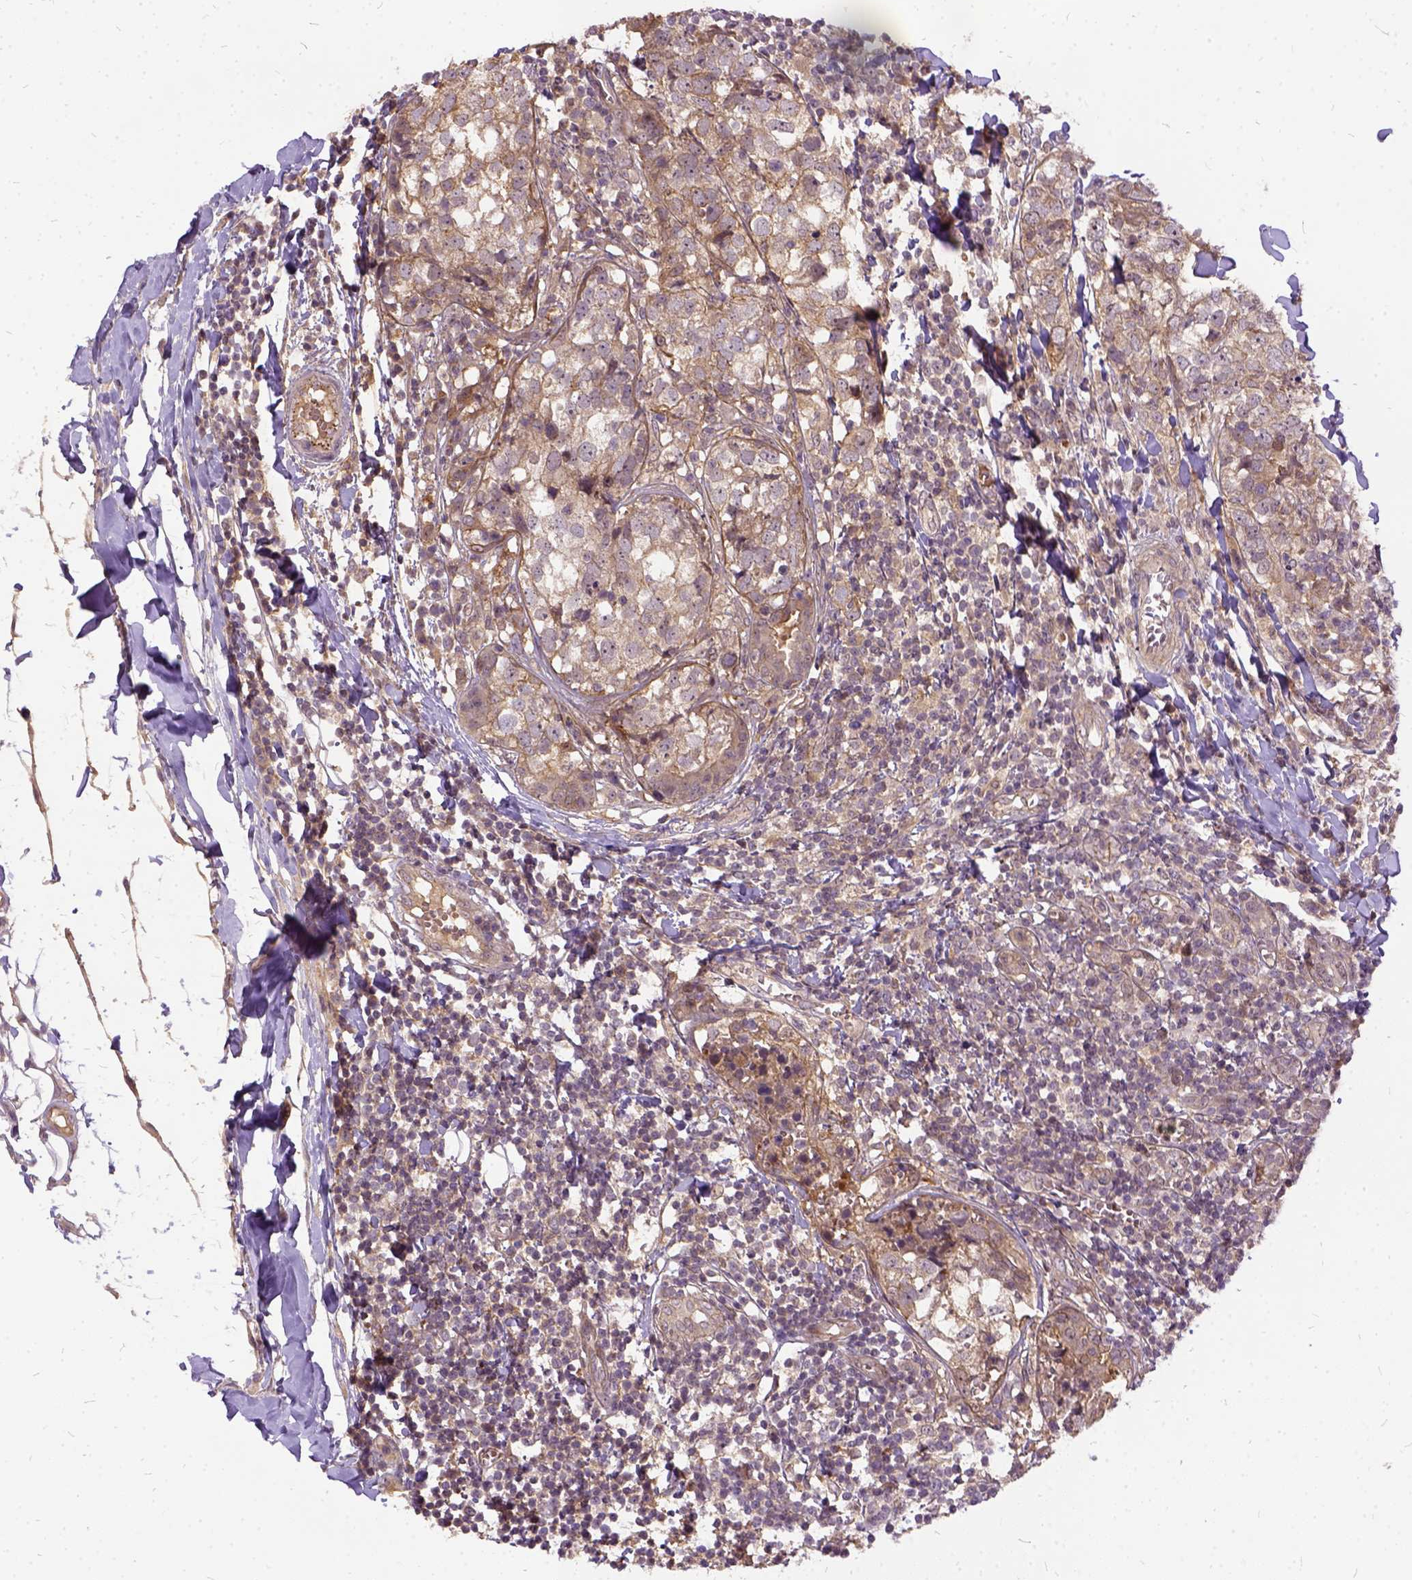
{"staining": {"intensity": "moderate", "quantity": ">75%", "location": "cytoplasmic/membranous"}, "tissue": "breast cancer", "cell_type": "Tumor cells", "image_type": "cancer", "snomed": [{"axis": "morphology", "description": "Duct carcinoma"}, {"axis": "topography", "description": "Breast"}], "caption": "A micrograph of breast cancer stained for a protein displays moderate cytoplasmic/membranous brown staining in tumor cells.", "gene": "ILRUN", "patient": {"sex": "female", "age": 30}}